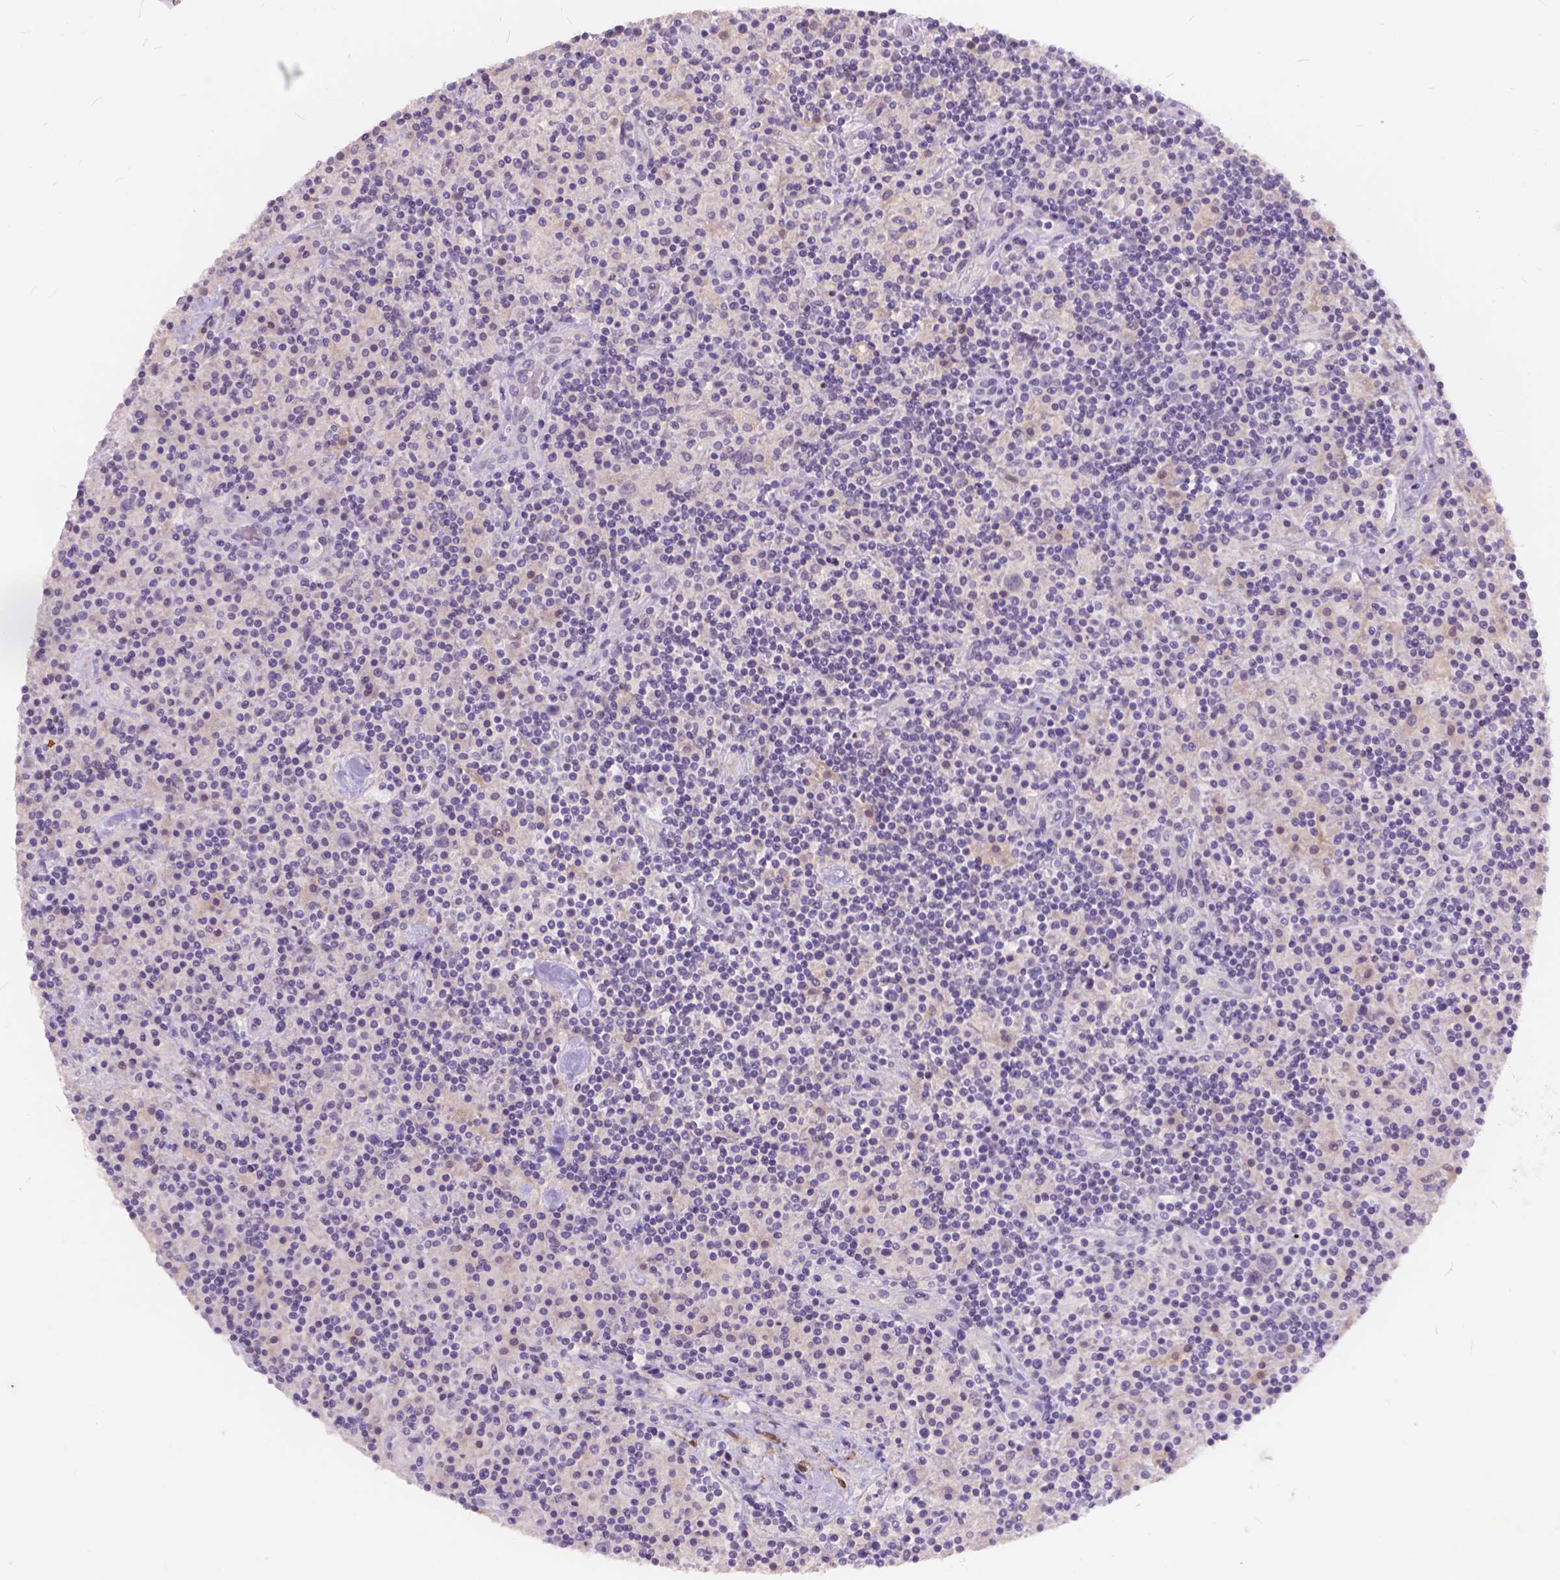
{"staining": {"intensity": "negative", "quantity": "none", "location": "none"}, "tissue": "lymphoma", "cell_type": "Tumor cells", "image_type": "cancer", "snomed": [{"axis": "morphology", "description": "Hodgkin's disease, NOS"}, {"axis": "topography", "description": "Lymph node"}], "caption": "This is a photomicrograph of immunohistochemistry staining of Hodgkin's disease, which shows no expression in tumor cells. (Stains: DAB IHC with hematoxylin counter stain, Microscopy: brightfield microscopy at high magnification).", "gene": "PEX11G", "patient": {"sex": "male", "age": 70}}